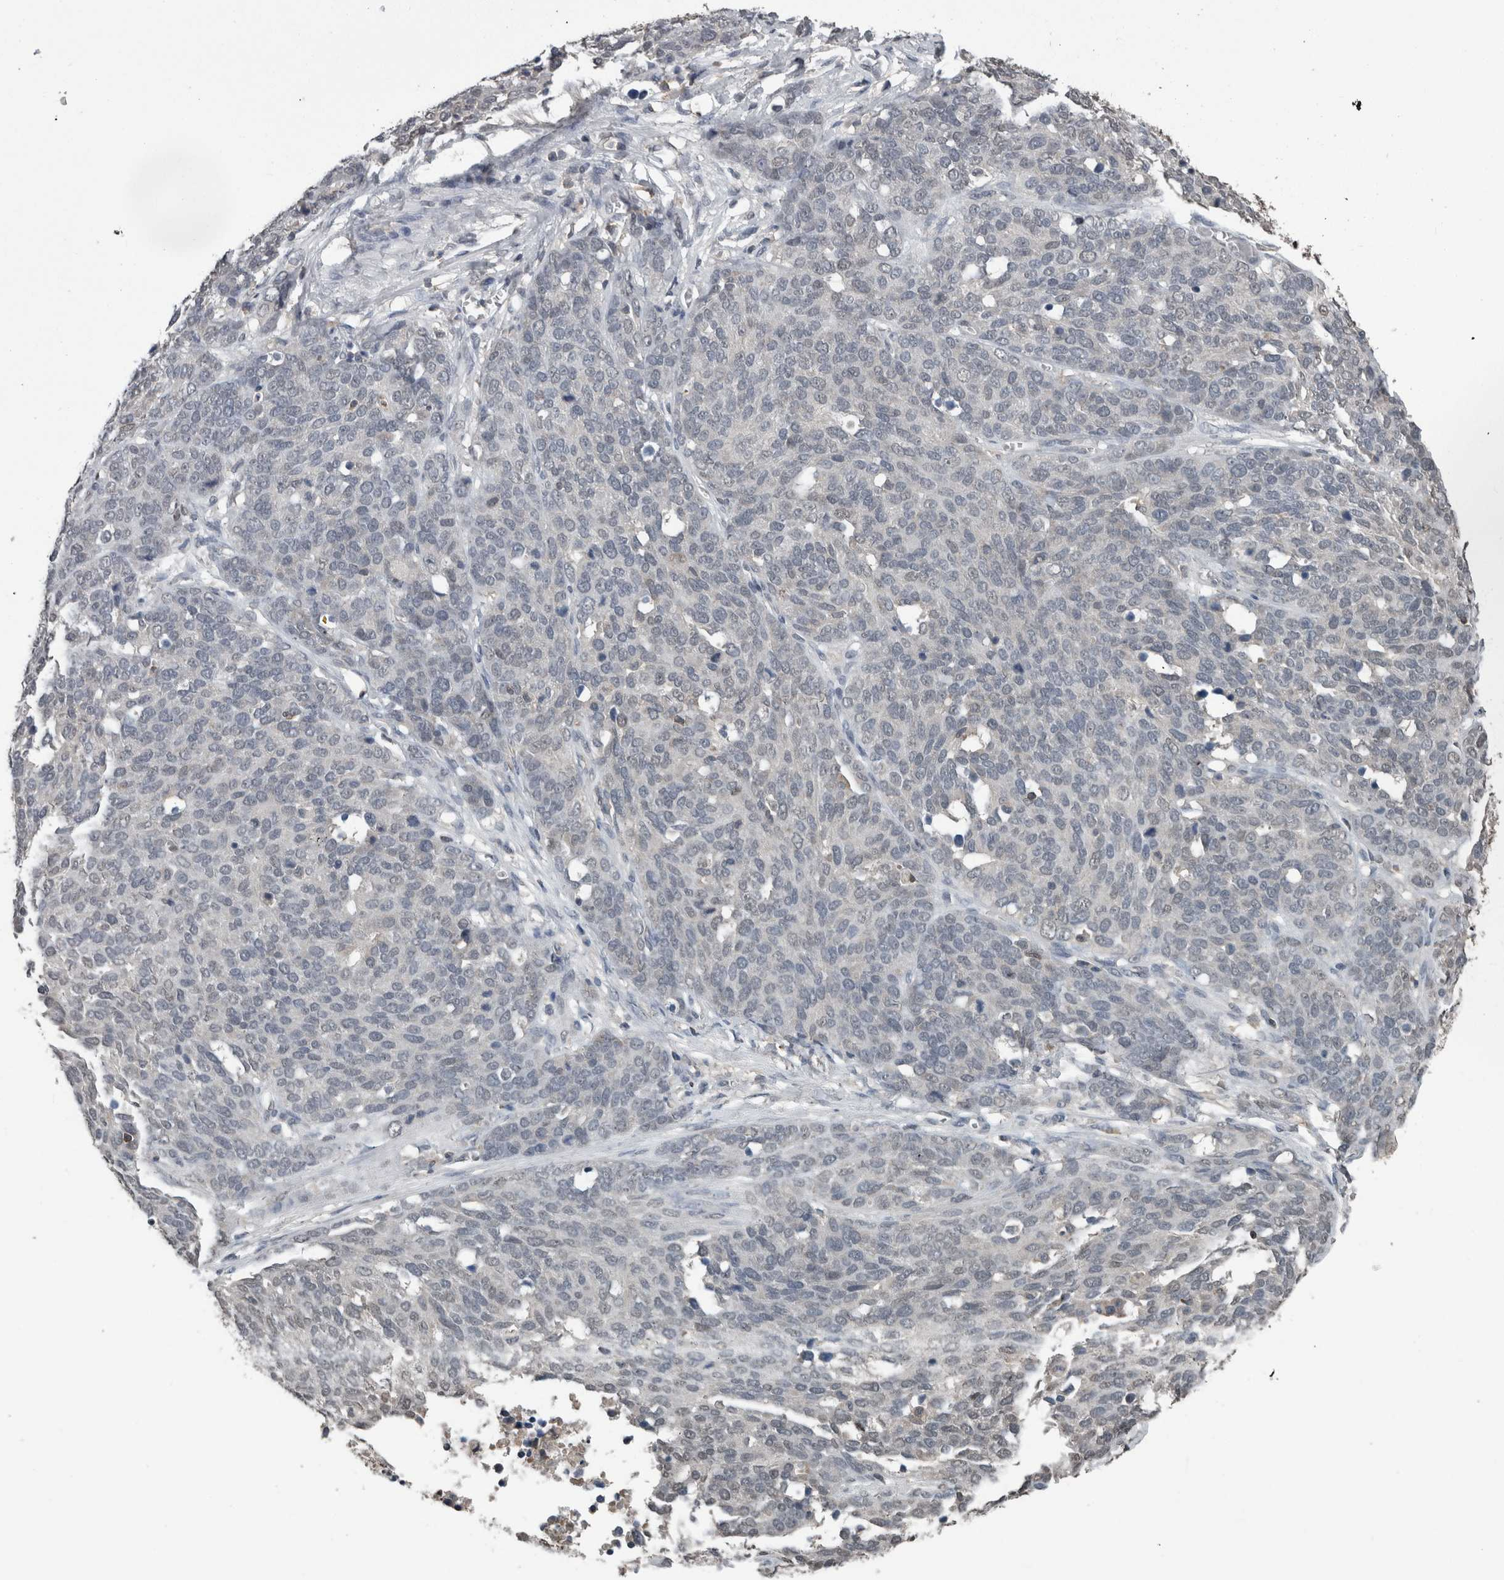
{"staining": {"intensity": "negative", "quantity": "none", "location": "none"}, "tissue": "ovarian cancer", "cell_type": "Tumor cells", "image_type": "cancer", "snomed": [{"axis": "morphology", "description": "Cystadenocarcinoma, serous, NOS"}, {"axis": "topography", "description": "Ovary"}], "caption": "A micrograph of ovarian cancer stained for a protein reveals no brown staining in tumor cells.", "gene": "MAFF", "patient": {"sex": "female", "age": 44}}